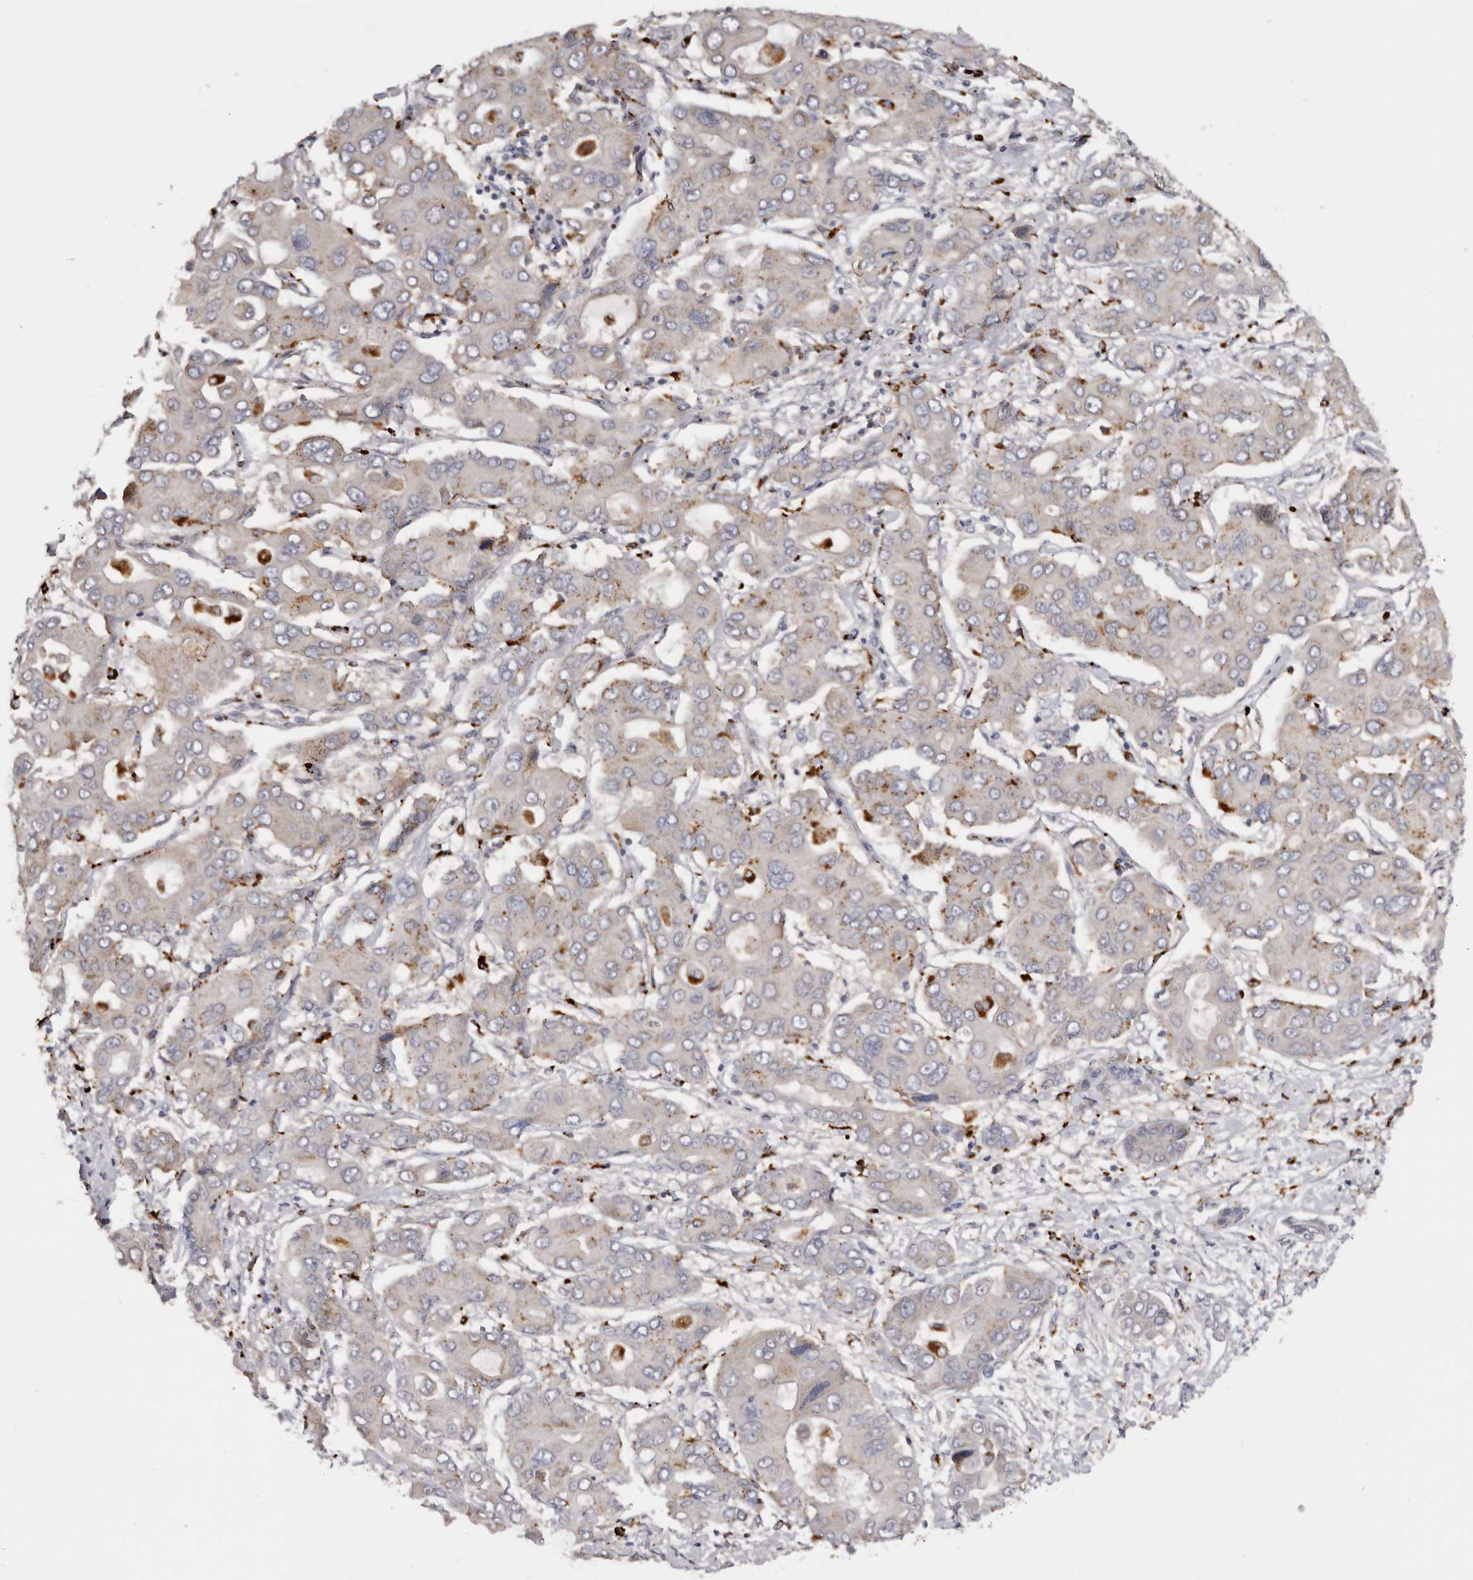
{"staining": {"intensity": "weak", "quantity": "25%-75%", "location": "cytoplasmic/membranous"}, "tissue": "liver cancer", "cell_type": "Tumor cells", "image_type": "cancer", "snomed": [{"axis": "morphology", "description": "Cholangiocarcinoma"}, {"axis": "topography", "description": "Liver"}], "caption": "High-magnification brightfield microscopy of liver cholangiocarcinoma stained with DAB (3,3'-diaminobenzidine) (brown) and counterstained with hematoxylin (blue). tumor cells exhibit weak cytoplasmic/membranous positivity is present in approximately25%-75% of cells.", "gene": "DAP", "patient": {"sex": "male", "age": 67}}